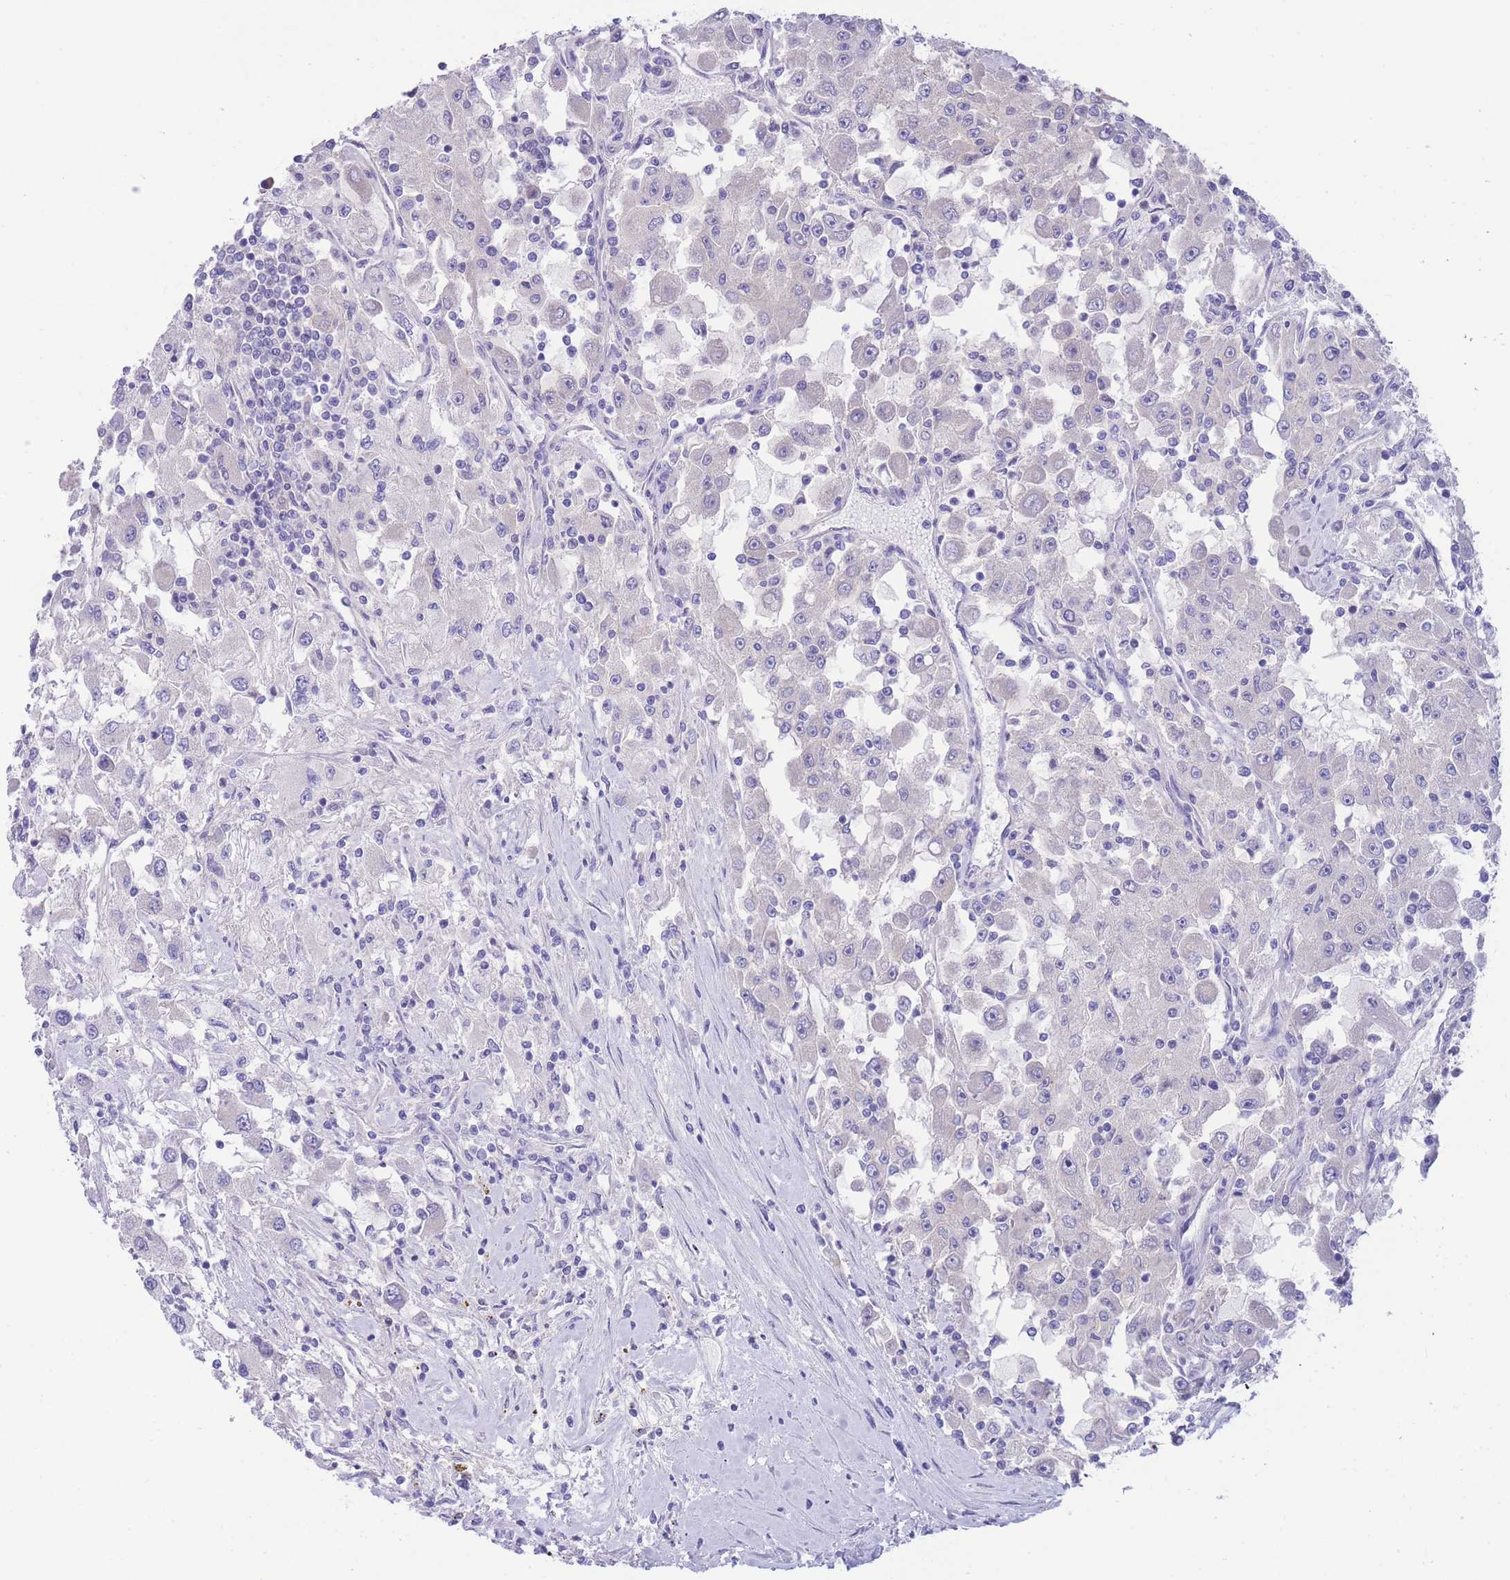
{"staining": {"intensity": "negative", "quantity": "none", "location": "none"}, "tissue": "renal cancer", "cell_type": "Tumor cells", "image_type": "cancer", "snomed": [{"axis": "morphology", "description": "Adenocarcinoma, NOS"}, {"axis": "topography", "description": "Kidney"}], "caption": "Immunohistochemical staining of human renal cancer (adenocarcinoma) demonstrates no significant positivity in tumor cells.", "gene": "PCDHB3", "patient": {"sex": "female", "age": 67}}